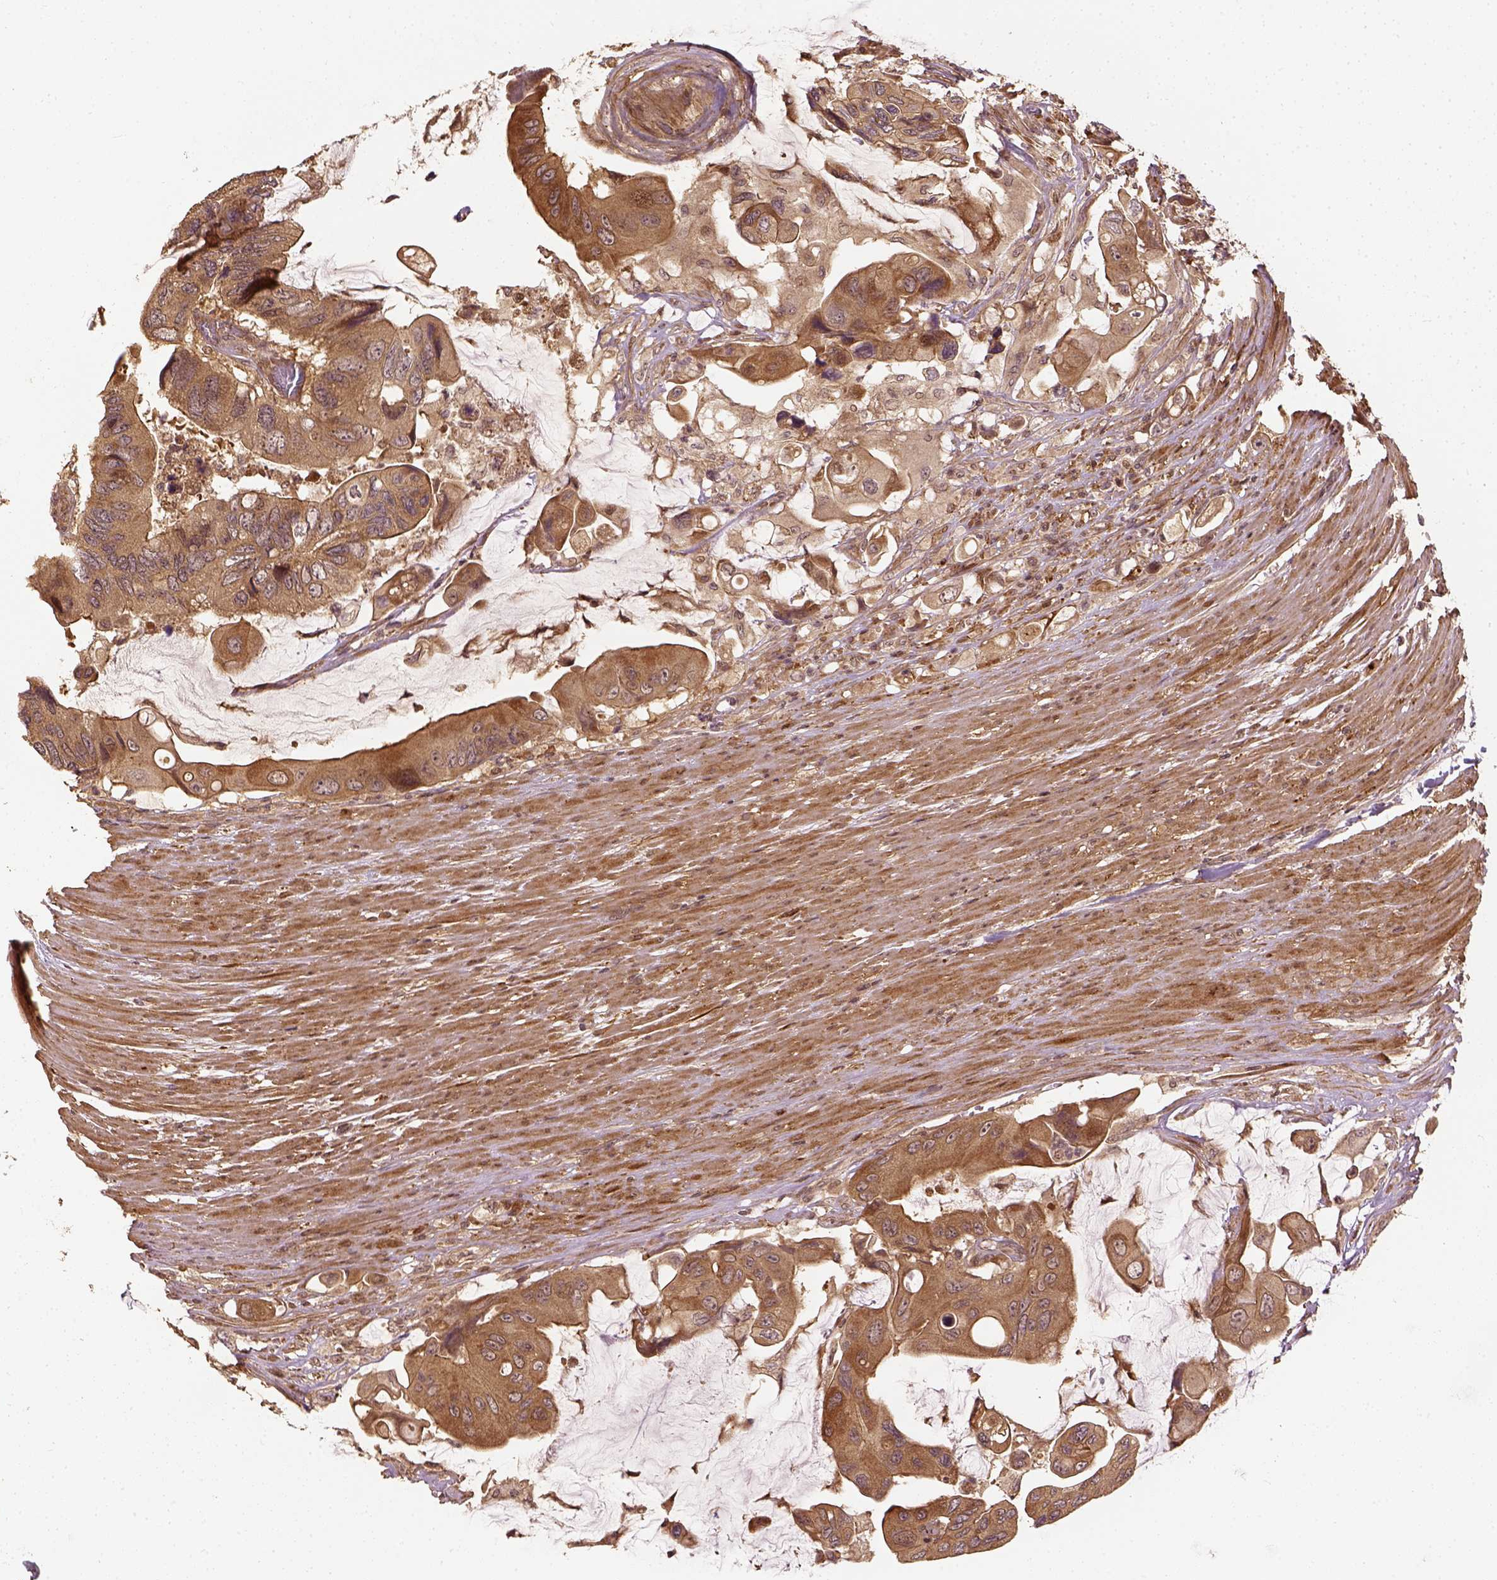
{"staining": {"intensity": "moderate", "quantity": ">75%", "location": "cytoplasmic/membranous"}, "tissue": "colorectal cancer", "cell_type": "Tumor cells", "image_type": "cancer", "snomed": [{"axis": "morphology", "description": "Adenocarcinoma, NOS"}, {"axis": "topography", "description": "Rectum"}], "caption": "There is medium levels of moderate cytoplasmic/membranous positivity in tumor cells of adenocarcinoma (colorectal), as demonstrated by immunohistochemical staining (brown color).", "gene": "VEGFA", "patient": {"sex": "male", "age": 63}}